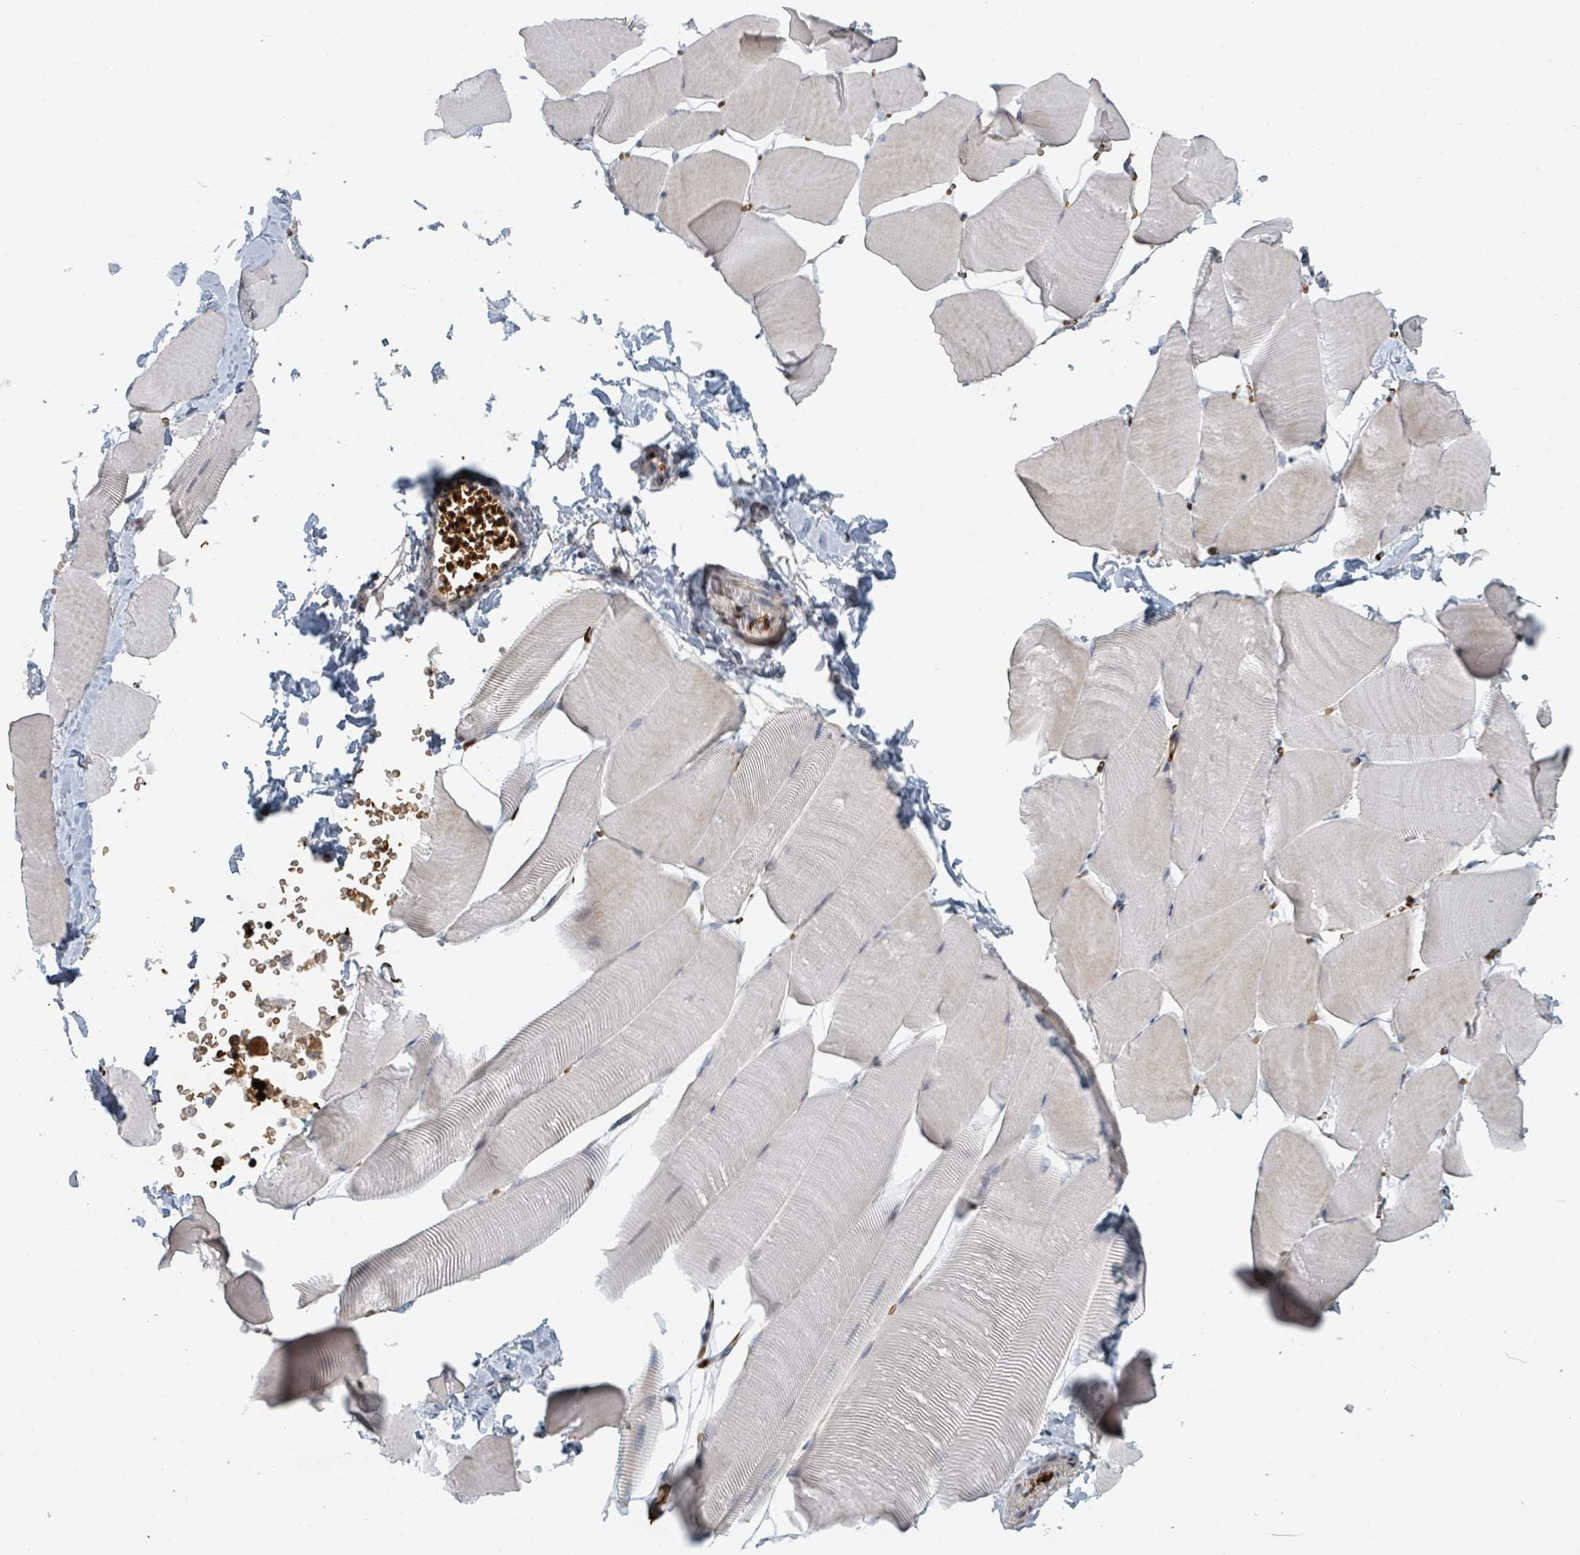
{"staining": {"intensity": "weak", "quantity": "<25%", "location": "cytoplasmic/membranous"}, "tissue": "skeletal muscle", "cell_type": "Myocytes", "image_type": "normal", "snomed": [{"axis": "morphology", "description": "Normal tissue, NOS"}, {"axis": "topography", "description": "Skeletal muscle"}], "caption": "This image is of normal skeletal muscle stained with immunohistochemistry to label a protein in brown with the nuclei are counter-stained blue. There is no staining in myocytes.", "gene": "TRPC4AP", "patient": {"sex": "male", "age": 25}}